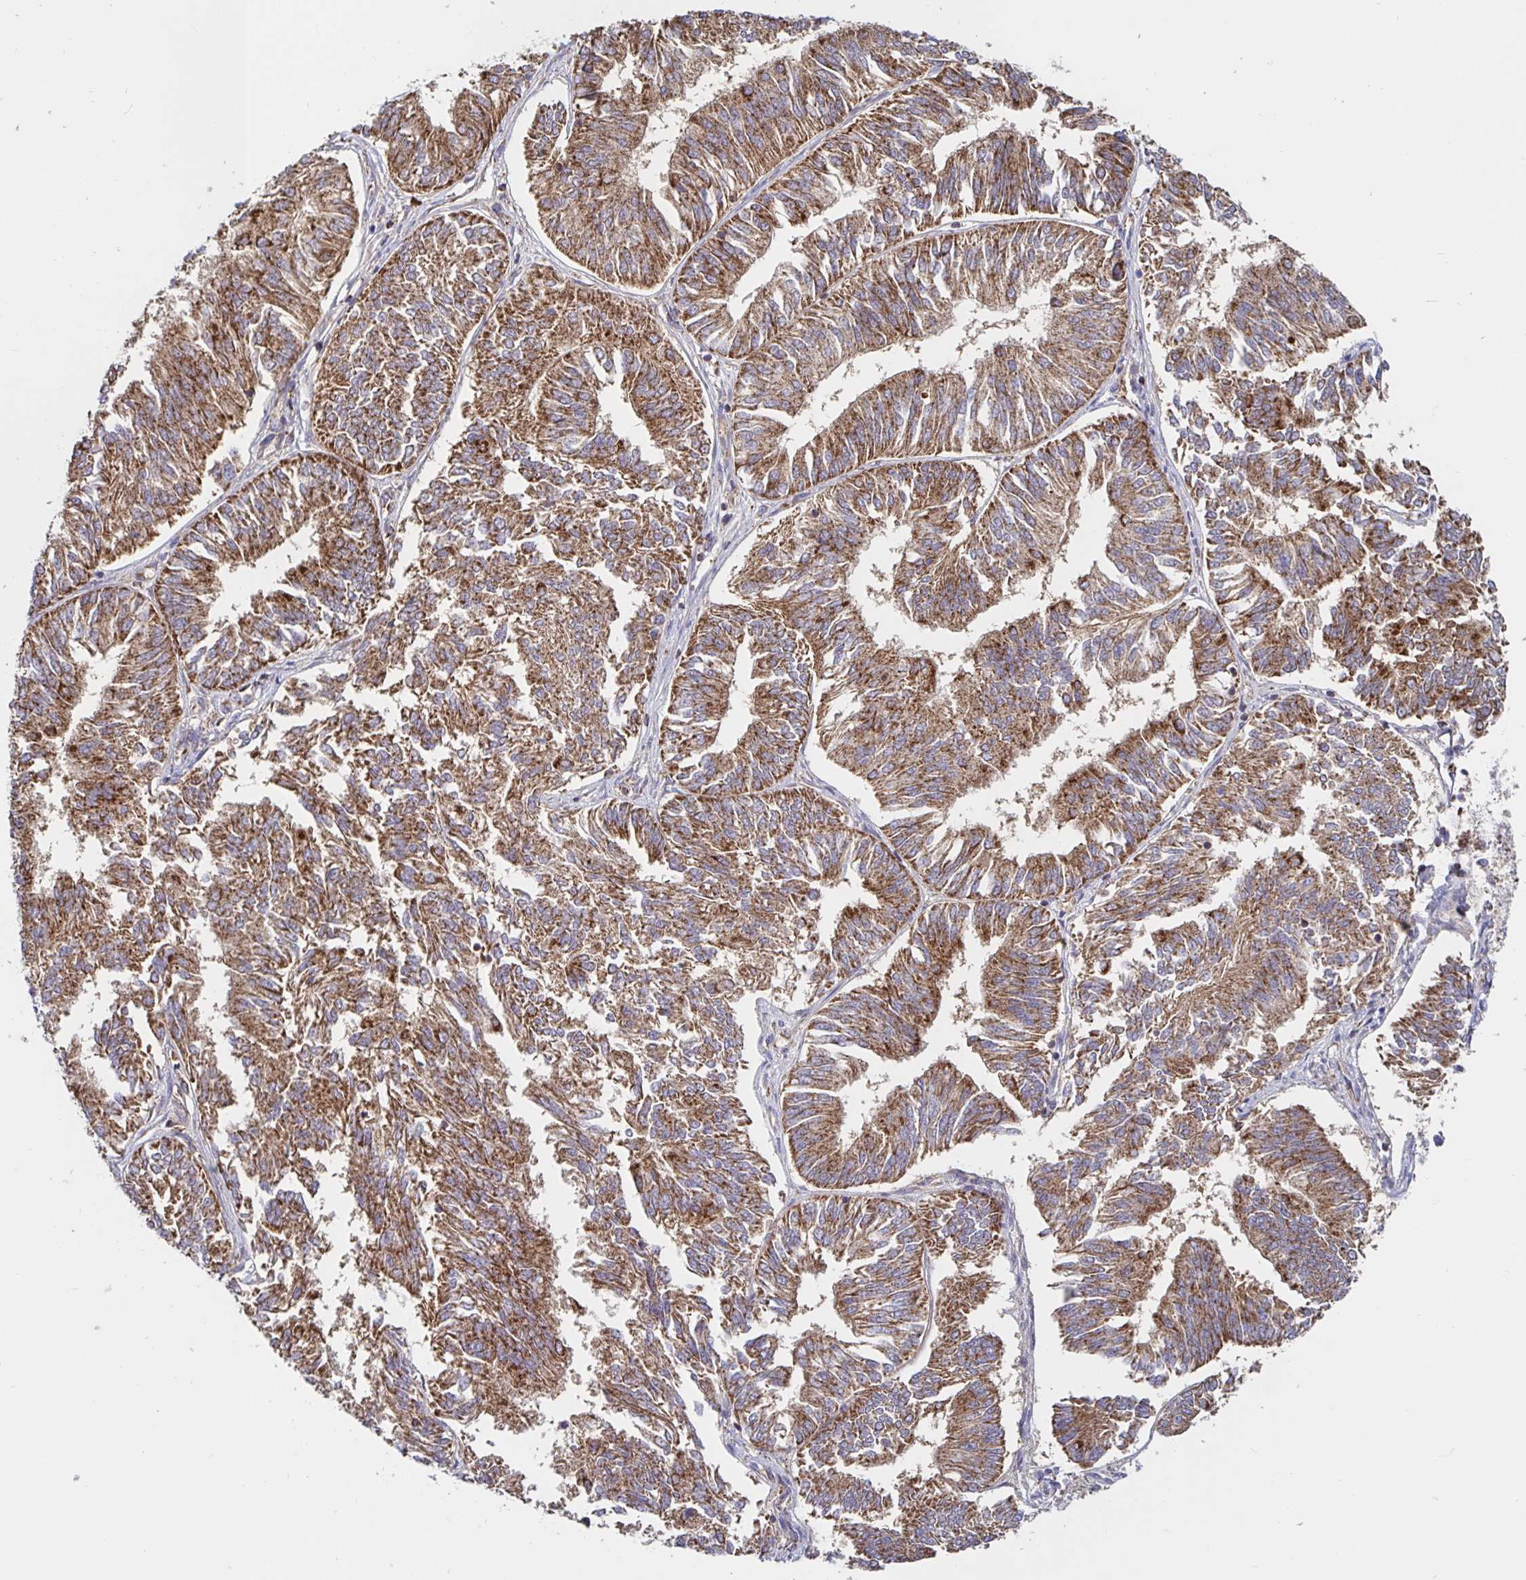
{"staining": {"intensity": "moderate", "quantity": ">75%", "location": "cytoplasmic/membranous"}, "tissue": "endometrial cancer", "cell_type": "Tumor cells", "image_type": "cancer", "snomed": [{"axis": "morphology", "description": "Adenocarcinoma, NOS"}, {"axis": "topography", "description": "Endometrium"}], "caption": "An image showing moderate cytoplasmic/membranous staining in approximately >75% of tumor cells in adenocarcinoma (endometrial), as visualized by brown immunohistochemical staining.", "gene": "PRDX3", "patient": {"sex": "female", "age": 58}}